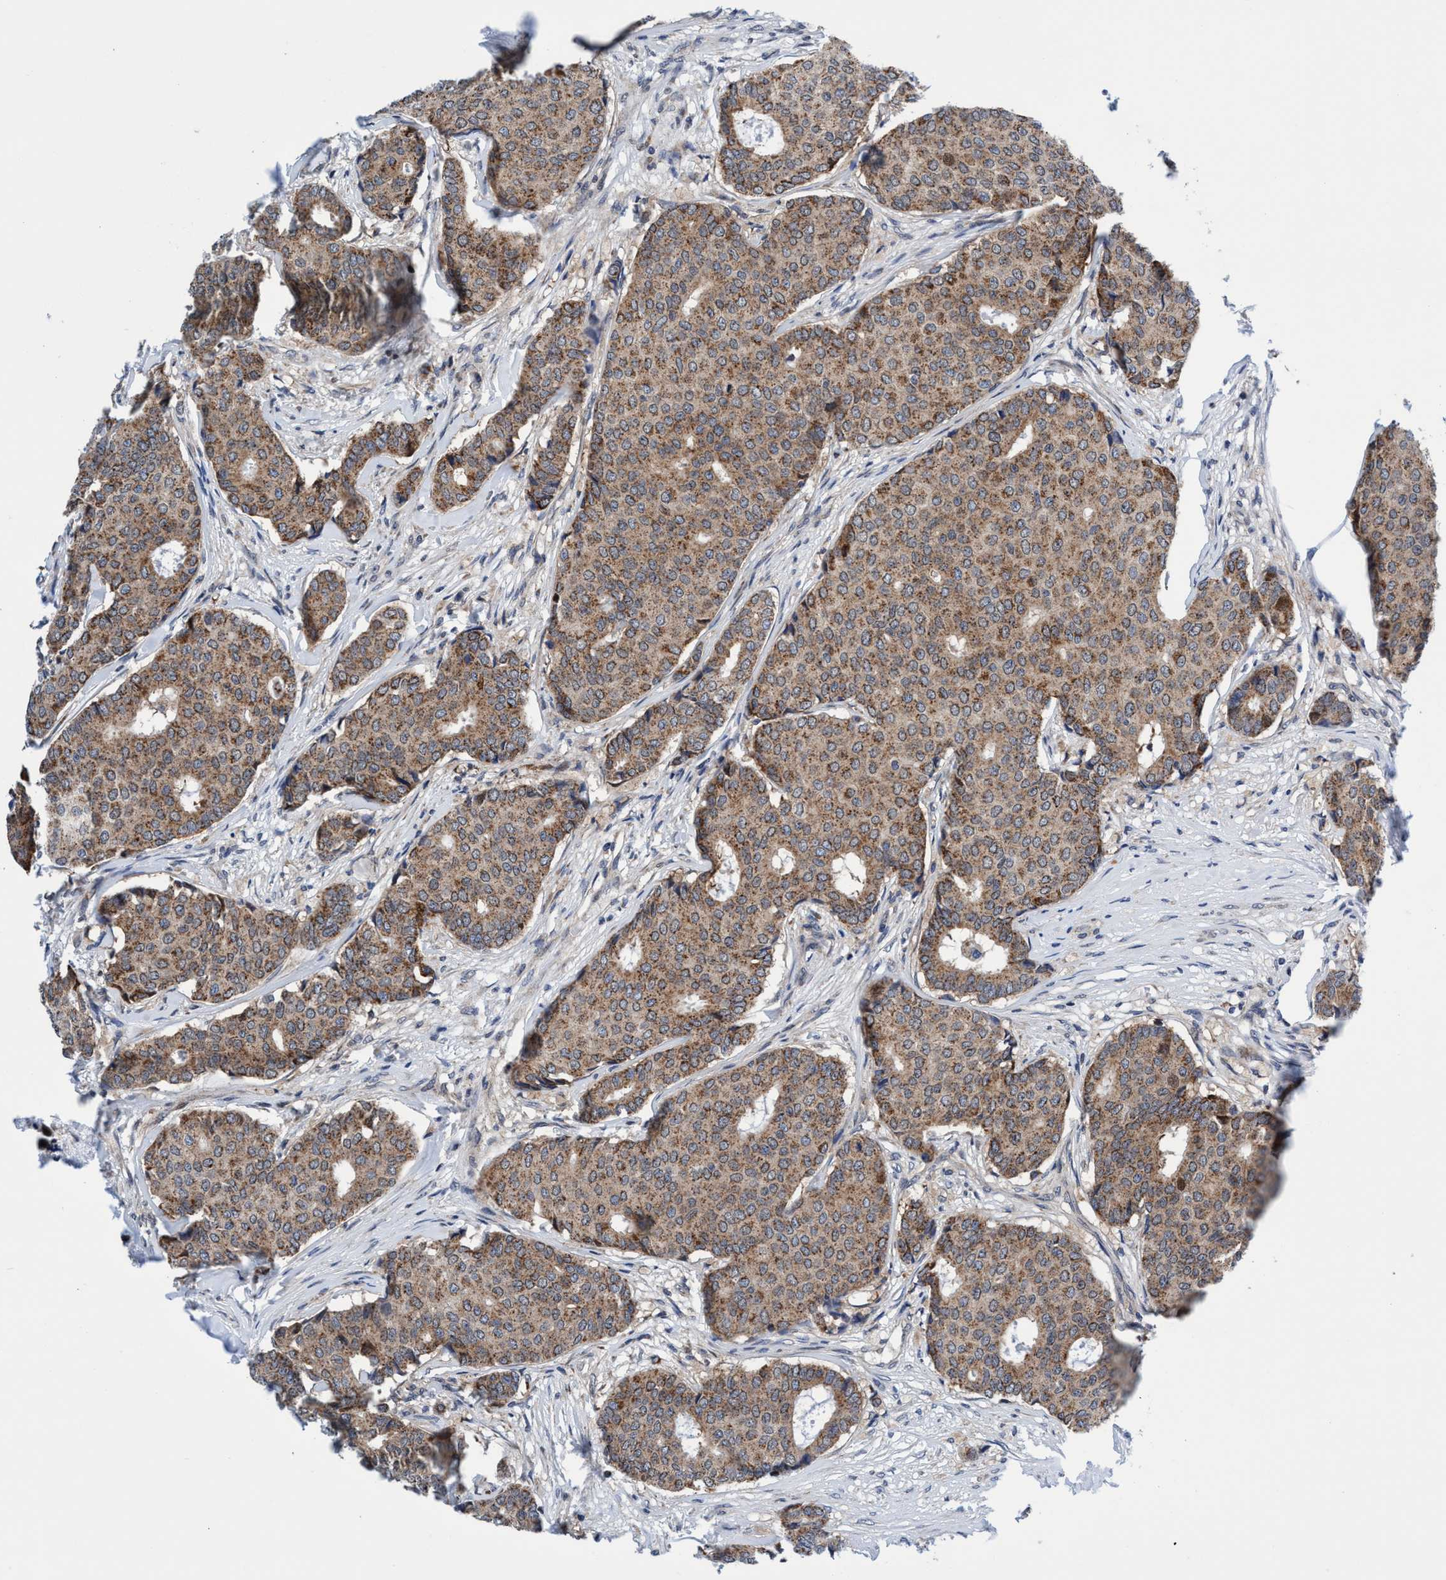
{"staining": {"intensity": "moderate", "quantity": ">75%", "location": "cytoplasmic/membranous"}, "tissue": "breast cancer", "cell_type": "Tumor cells", "image_type": "cancer", "snomed": [{"axis": "morphology", "description": "Duct carcinoma"}, {"axis": "topography", "description": "Breast"}], "caption": "Immunohistochemistry (IHC) (DAB) staining of human breast infiltrating ductal carcinoma exhibits moderate cytoplasmic/membranous protein expression in approximately >75% of tumor cells.", "gene": "AGAP2", "patient": {"sex": "female", "age": 75}}